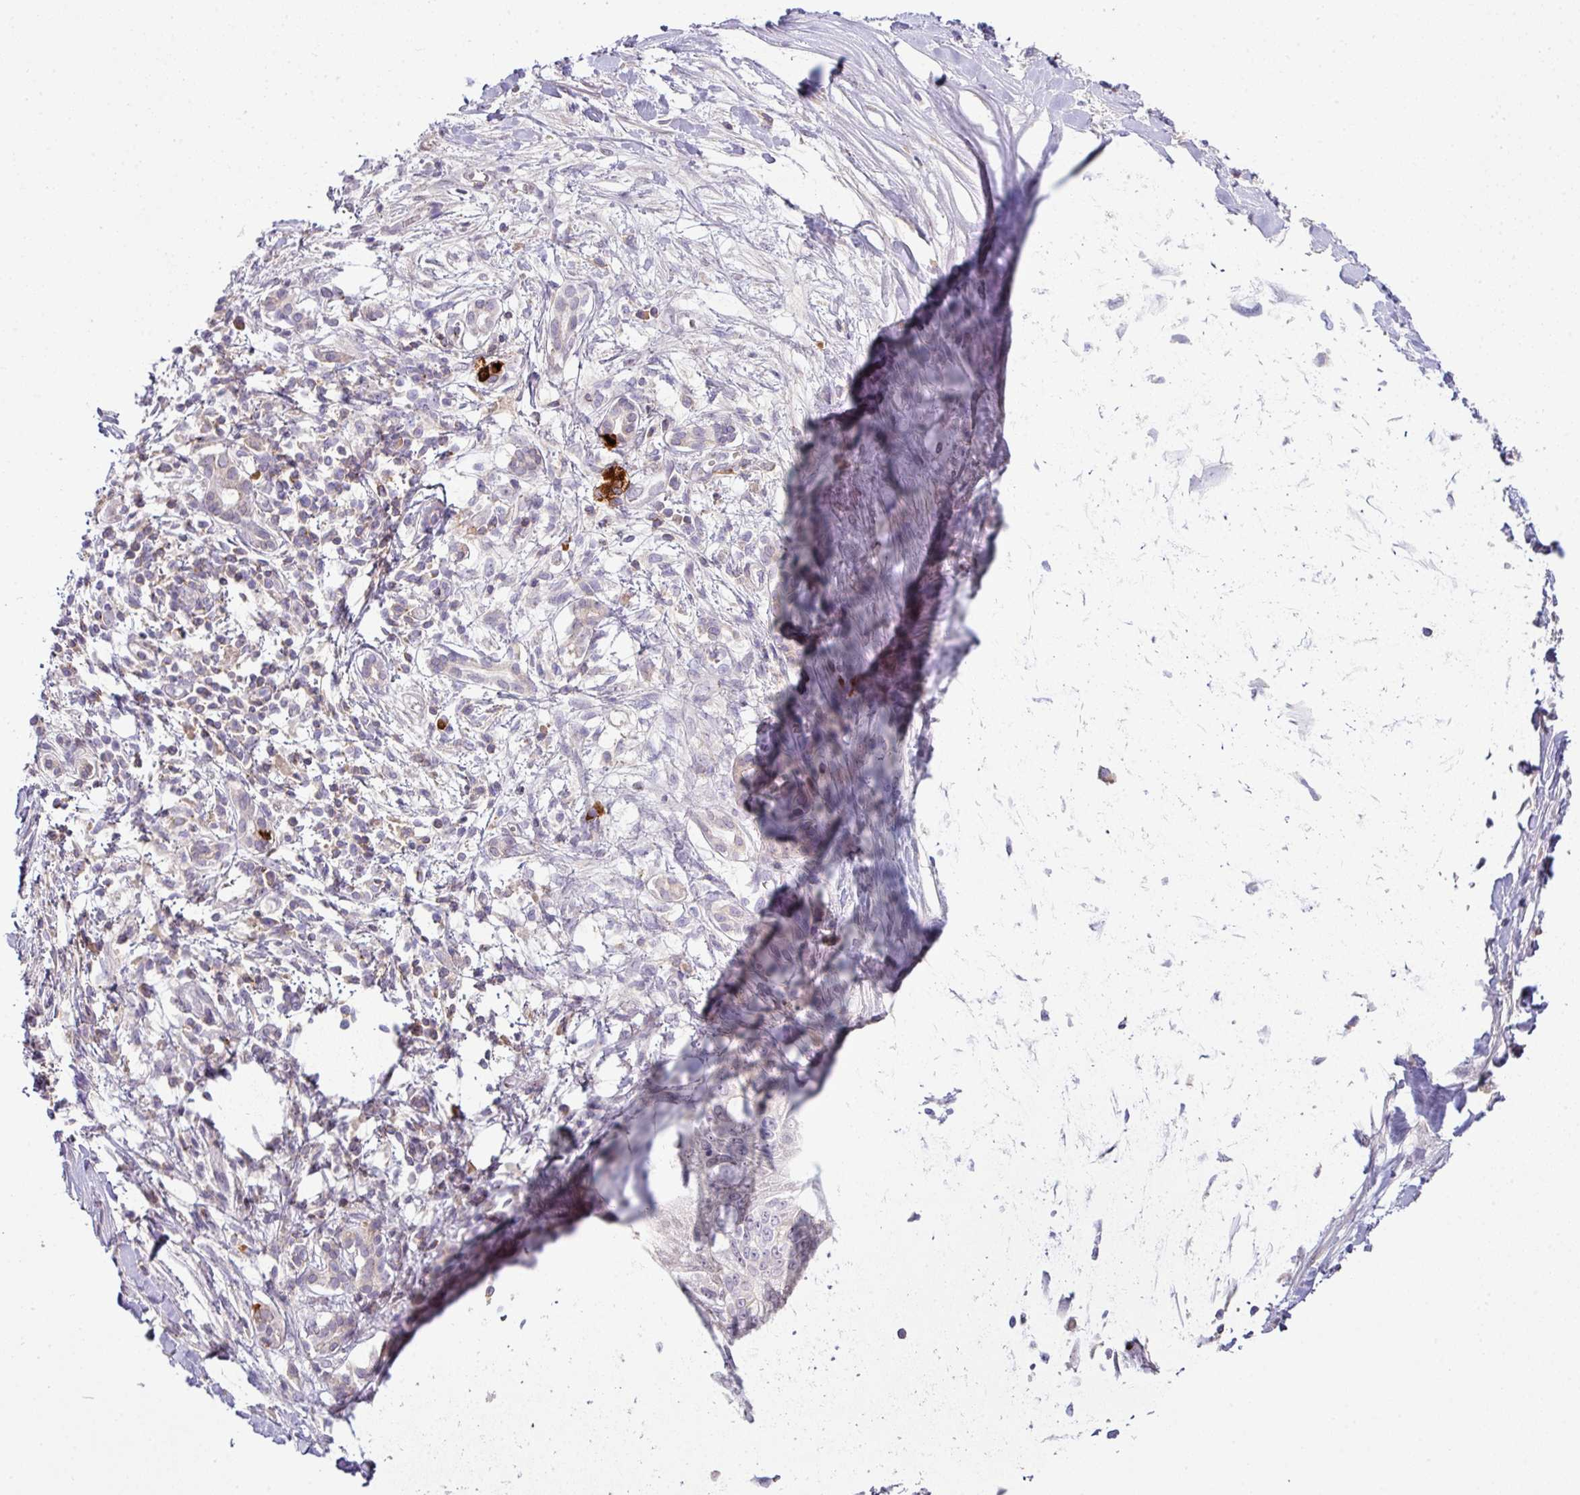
{"staining": {"intensity": "negative", "quantity": "none", "location": "none"}, "tissue": "pancreatic cancer", "cell_type": "Tumor cells", "image_type": "cancer", "snomed": [{"axis": "morphology", "description": "Adenocarcinoma, NOS"}, {"axis": "topography", "description": "Pancreas"}], "caption": "DAB (3,3'-diaminobenzidine) immunohistochemical staining of human pancreatic cancer displays no significant positivity in tumor cells.", "gene": "SLAMF6", "patient": {"sex": "male", "age": 48}}